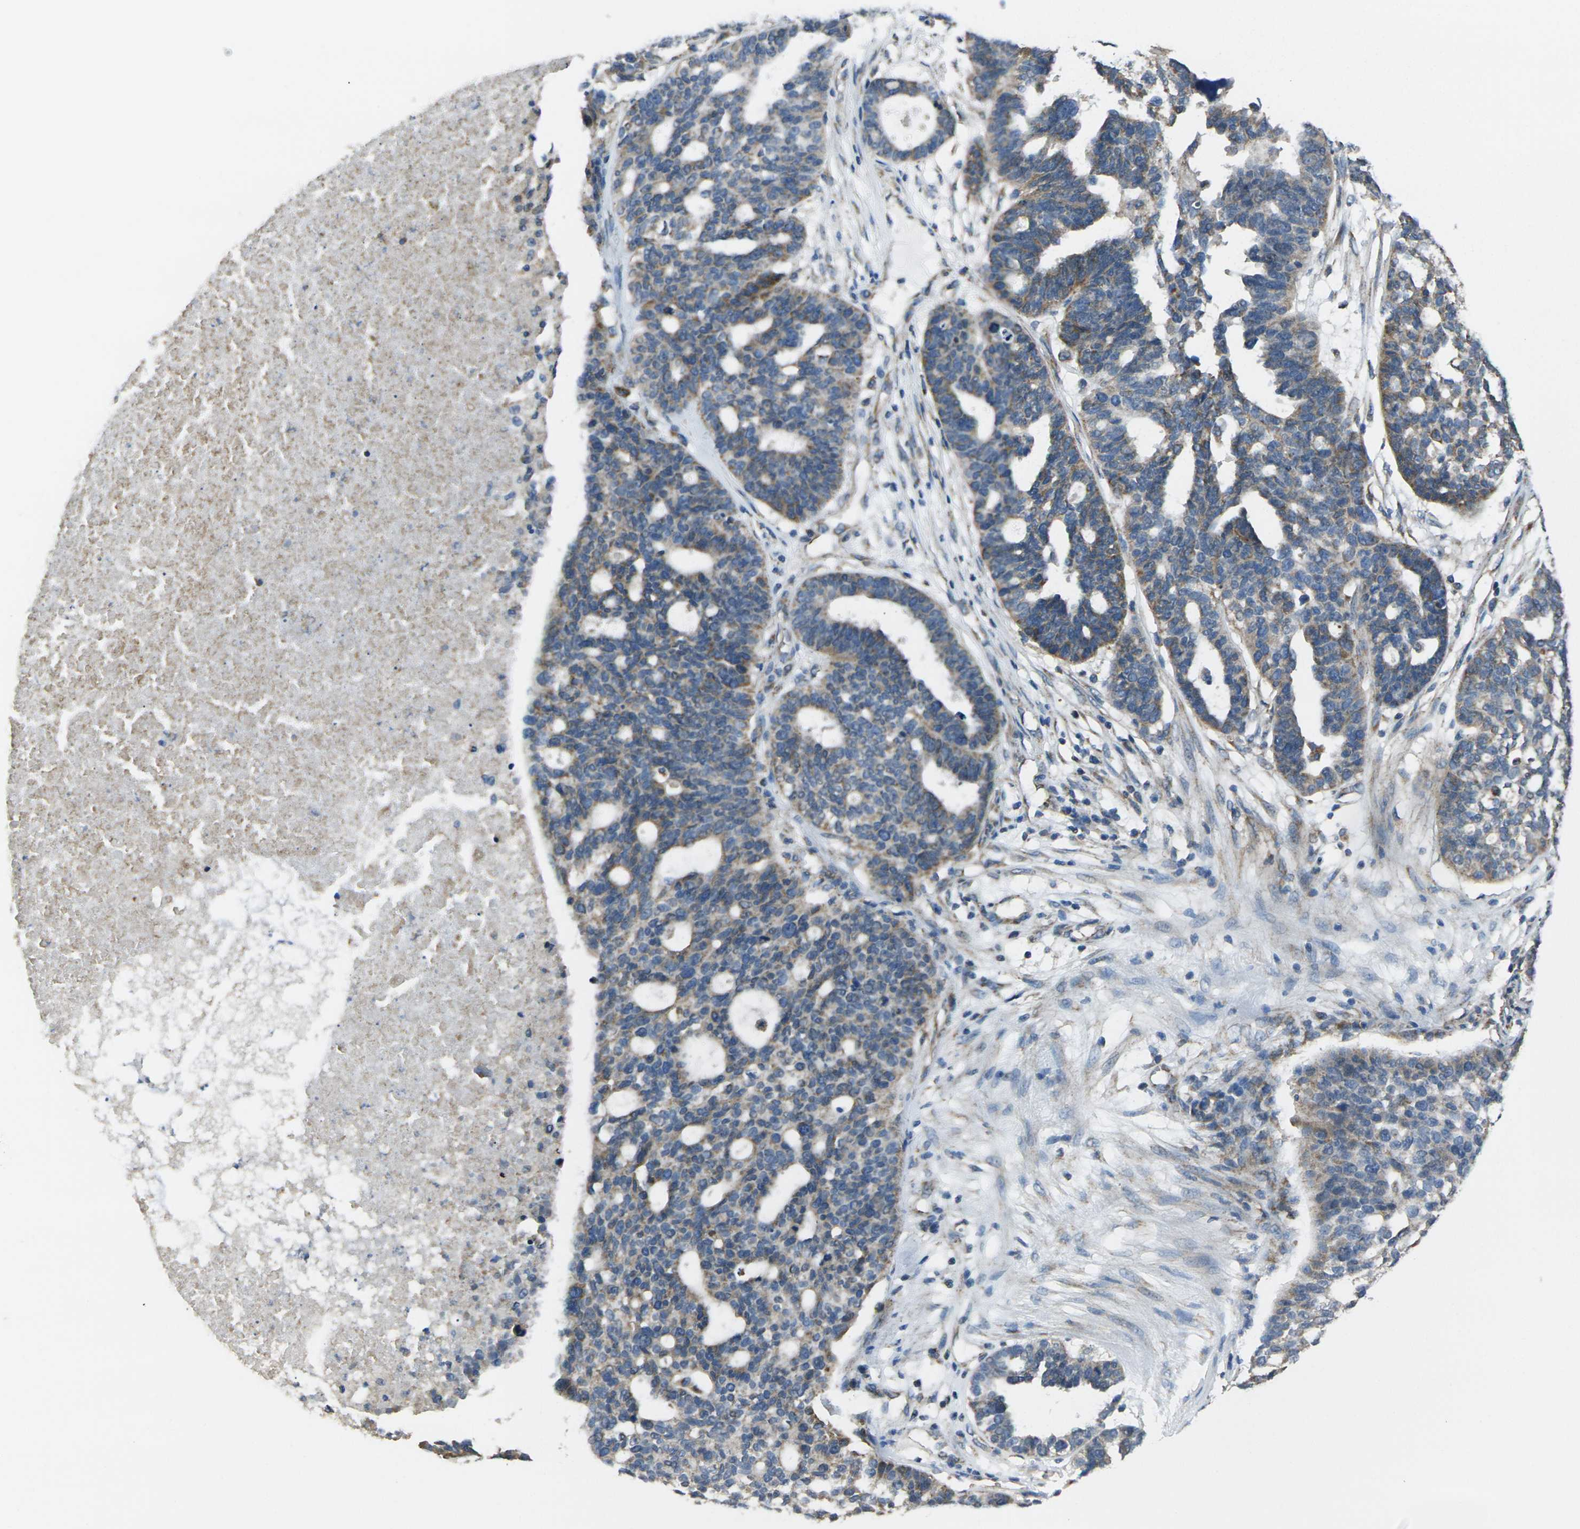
{"staining": {"intensity": "weak", "quantity": ">75%", "location": "cytoplasmic/membranous"}, "tissue": "ovarian cancer", "cell_type": "Tumor cells", "image_type": "cancer", "snomed": [{"axis": "morphology", "description": "Cystadenocarcinoma, serous, NOS"}, {"axis": "topography", "description": "Ovary"}], "caption": "Immunohistochemical staining of human ovarian cancer reveals low levels of weak cytoplasmic/membranous positivity in about >75% of tumor cells.", "gene": "TMEM120B", "patient": {"sex": "female", "age": 59}}